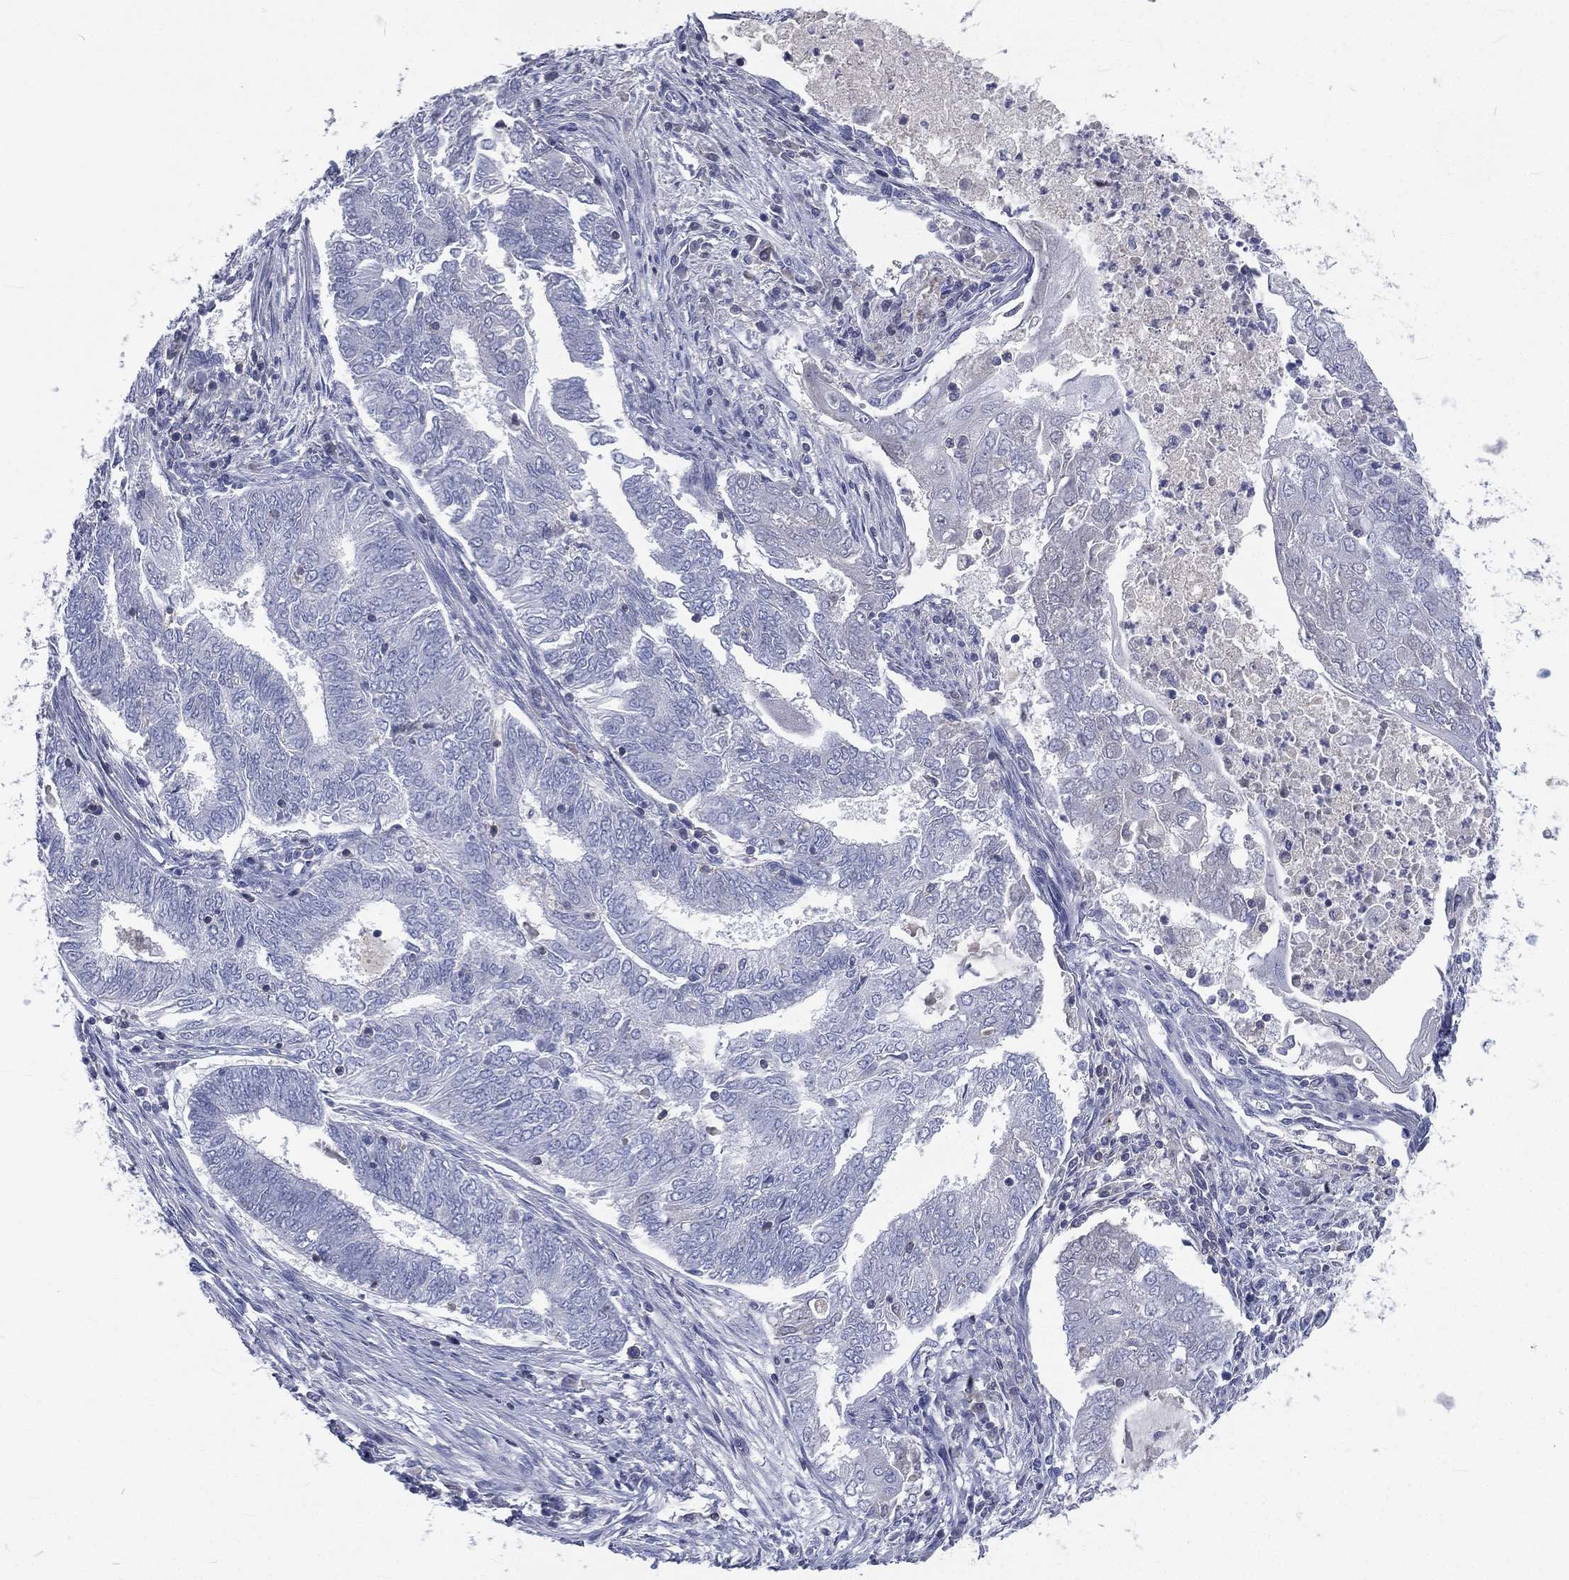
{"staining": {"intensity": "negative", "quantity": "none", "location": "none"}, "tissue": "endometrial cancer", "cell_type": "Tumor cells", "image_type": "cancer", "snomed": [{"axis": "morphology", "description": "Adenocarcinoma, NOS"}, {"axis": "topography", "description": "Endometrium"}], "caption": "This is an immunohistochemistry histopathology image of human endometrial cancer (adenocarcinoma). There is no positivity in tumor cells.", "gene": "CD3D", "patient": {"sex": "female", "age": 62}}